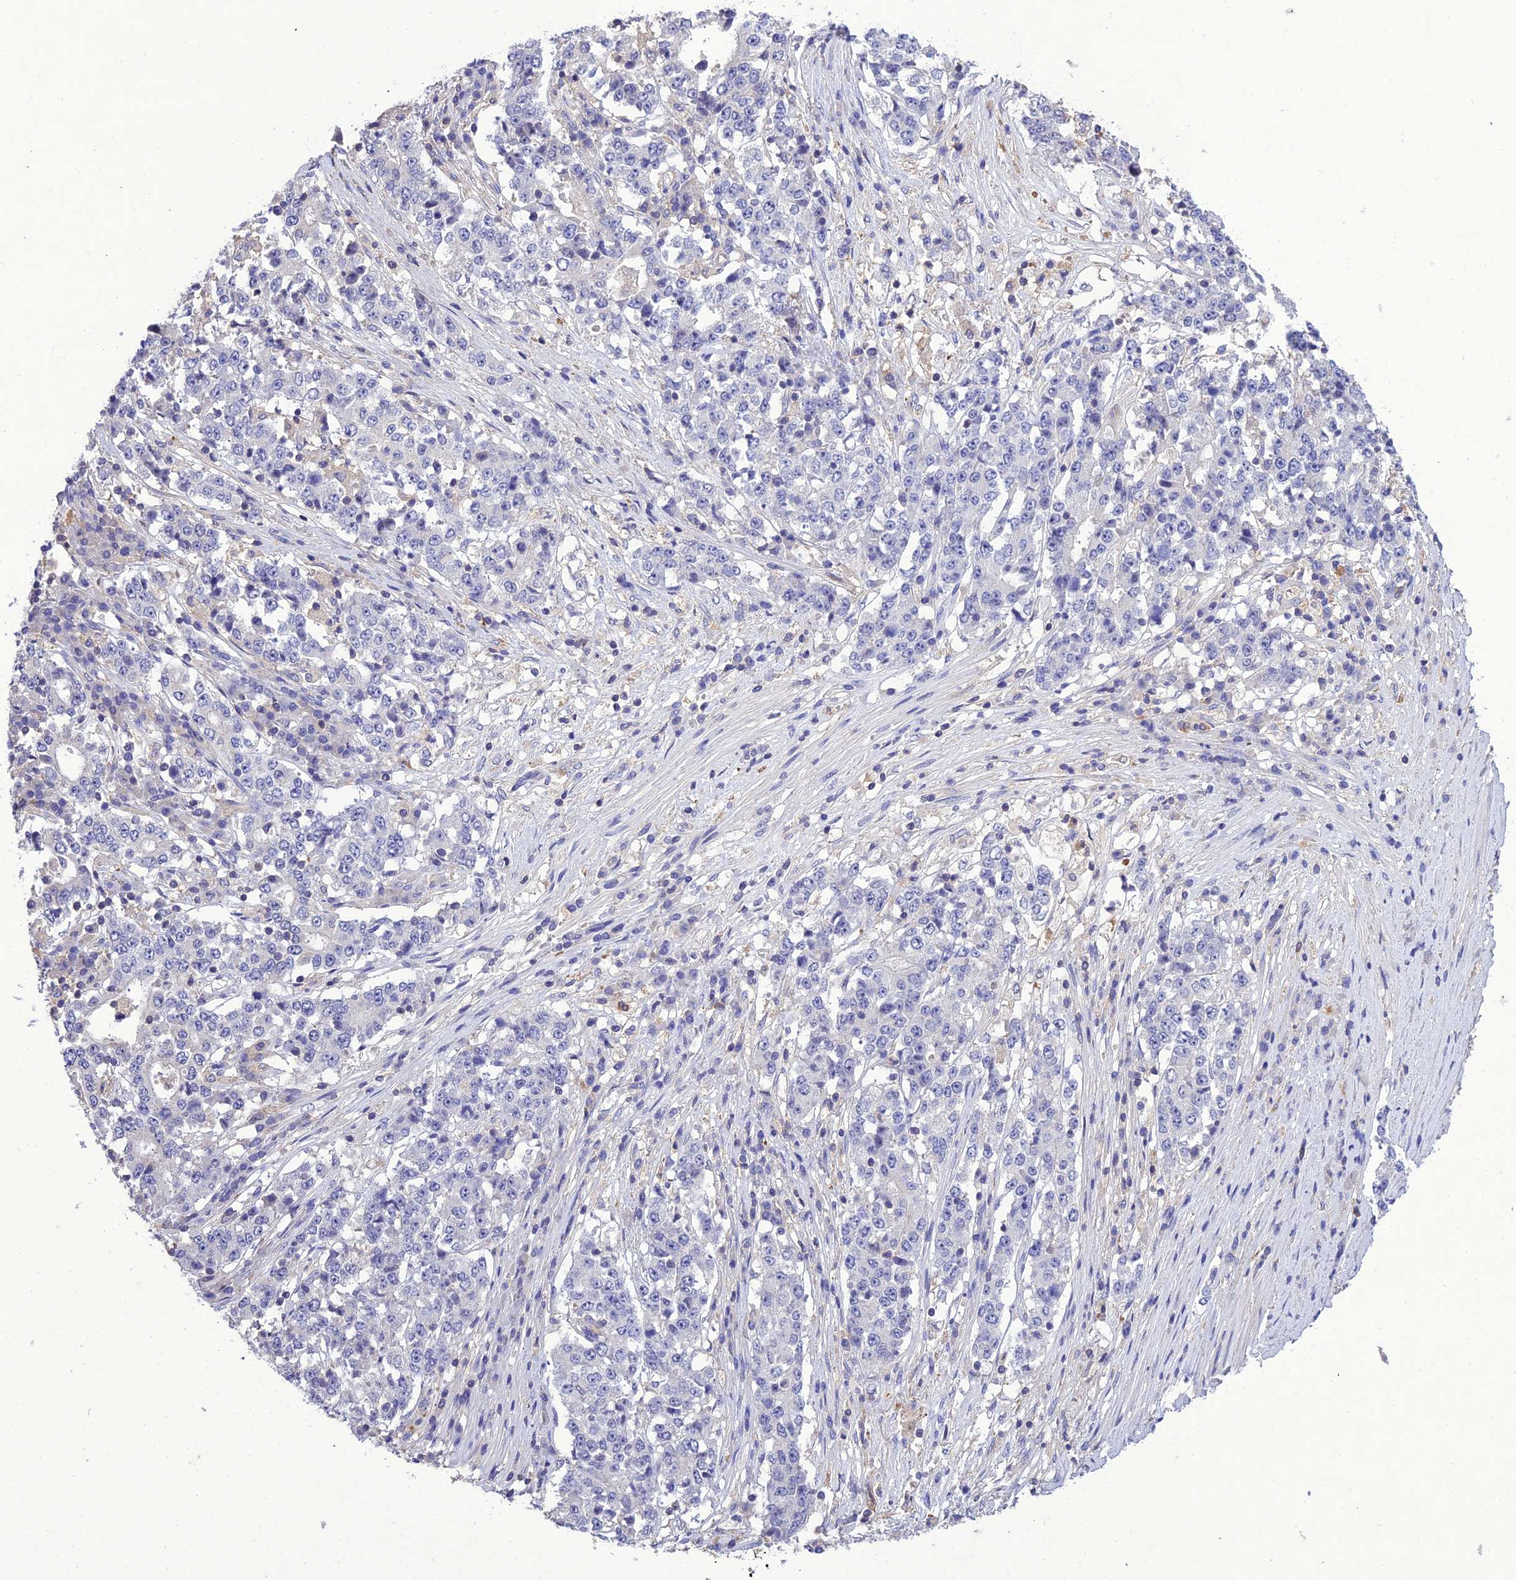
{"staining": {"intensity": "negative", "quantity": "none", "location": "none"}, "tissue": "stomach cancer", "cell_type": "Tumor cells", "image_type": "cancer", "snomed": [{"axis": "morphology", "description": "Adenocarcinoma, NOS"}, {"axis": "topography", "description": "Stomach"}], "caption": "IHC micrograph of neoplastic tissue: stomach cancer stained with DAB reveals no significant protein positivity in tumor cells. (Brightfield microscopy of DAB (3,3'-diaminobenzidine) immunohistochemistry (IHC) at high magnification).", "gene": "SNX24", "patient": {"sex": "male", "age": 59}}